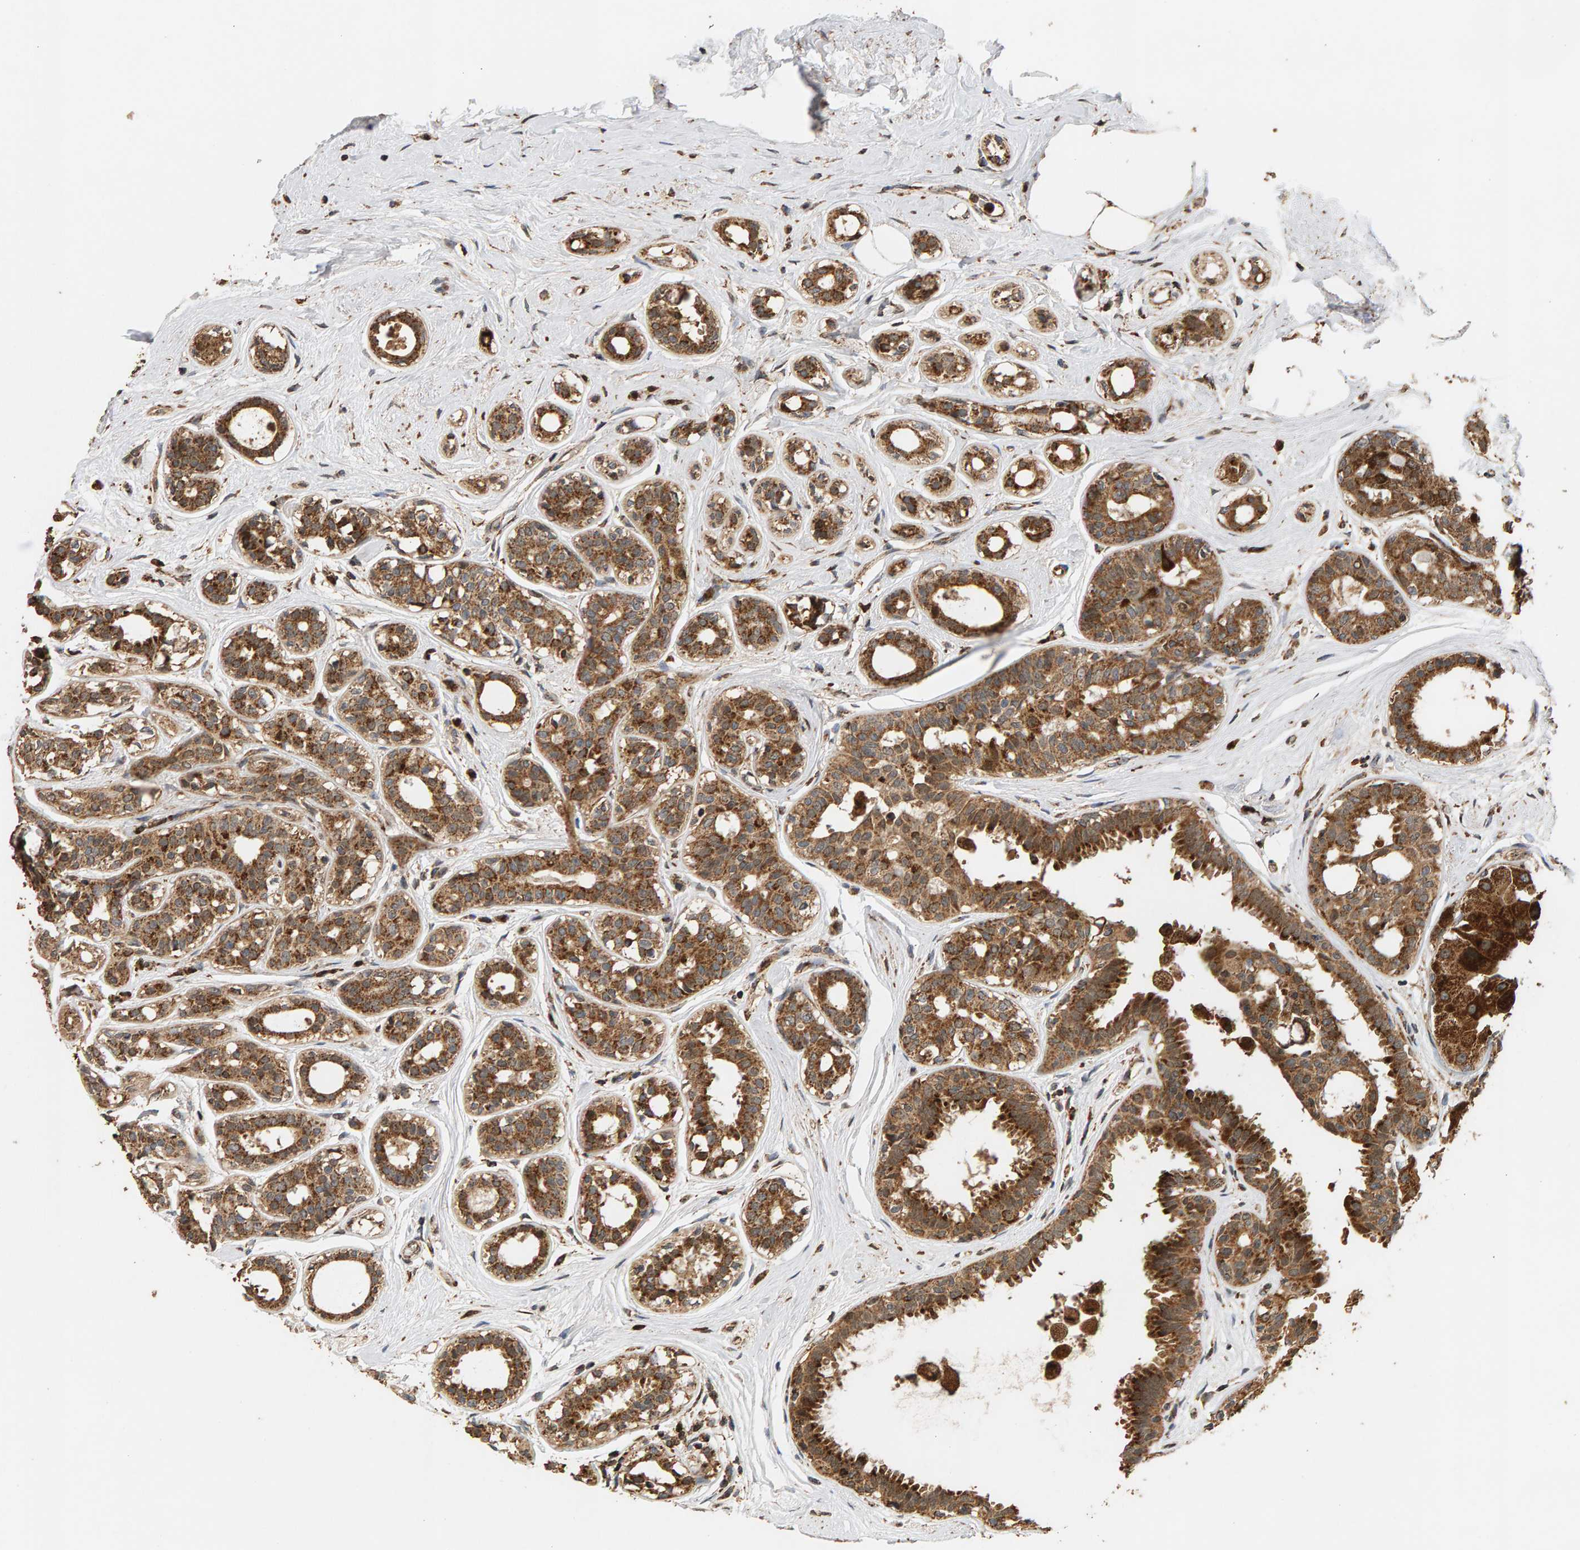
{"staining": {"intensity": "moderate", "quantity": ">75%", "location": "cytoplasmic/membranous"}, "tissue": "breast cancer", "cell_type": "Tumor cells", "image_type": "cancer", "snomed": [{"axis": "morphology", "description": "Duct carcinoma"}, {"axis": "topography", "description": "Breast"}], "caption": "Breast cancer (intraductal carcinoma) was stained to show a protein in brown. There is medium levels of moderate cytoplasmic/membranous positivity in about >75% of tumor cells.", "gene": "GSTK1", "patient": {"sex": "female", "age": 55}}